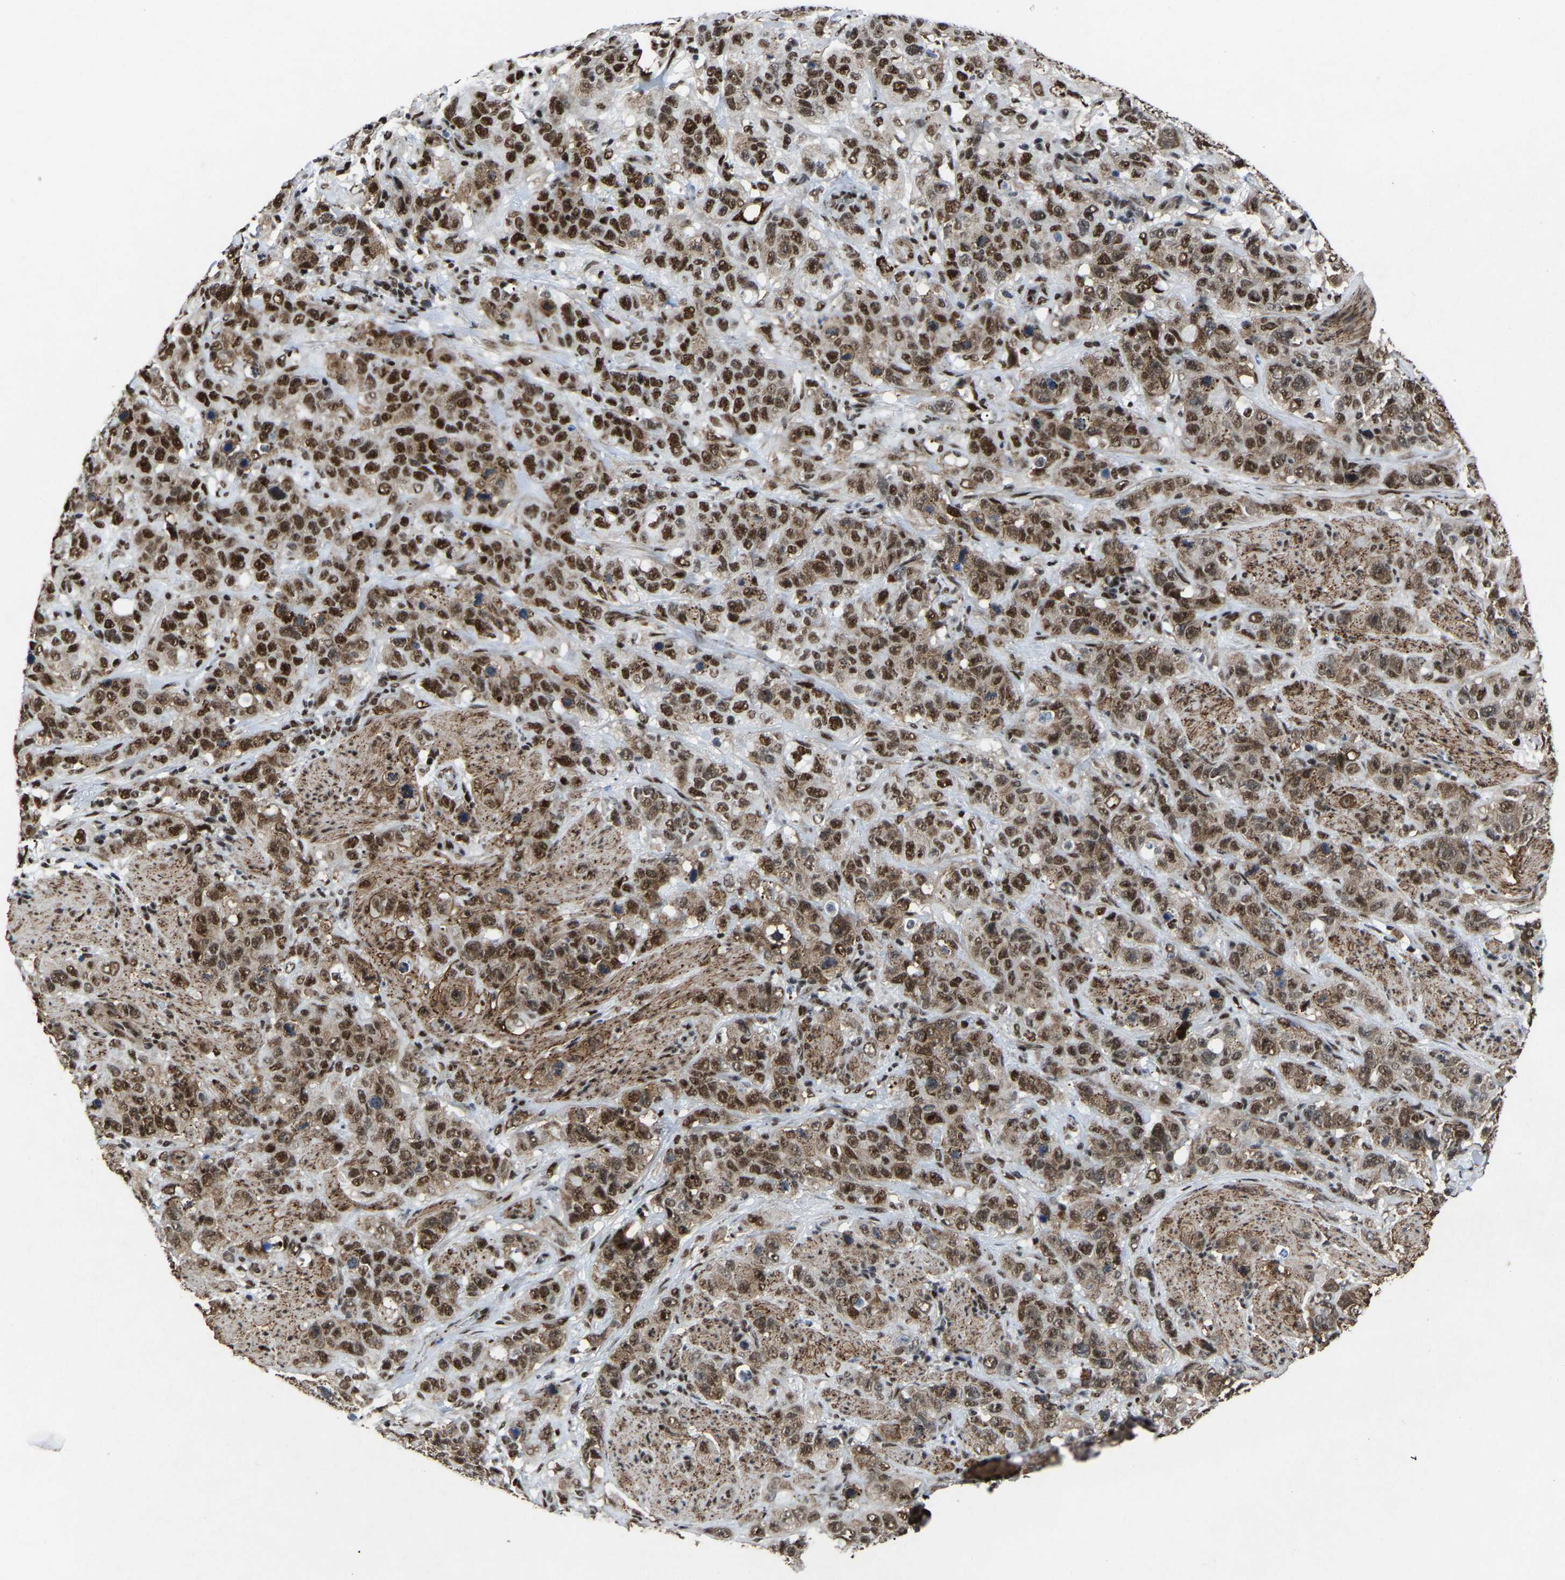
{"staining": {"intensity": "moderate", "quantity": ">75%", "location": "nuclear"}, "tissue": "stomach cancer", "cell_type": "Tumor cells", "image_type": "cancer", "snomed": [{"axis": "morphology", "description": "Adenocarcinoma, NOS"}, {"axis": "topography", "description": "Stomach"}], "caption": "This image demonstrates IHC staining of human stomach adenocarcinoma, with medium moderate nuclear positivity in about >75% of tumor cells.", "gene": "DDX5", "patient": {"sex": "male", "age": 48}}